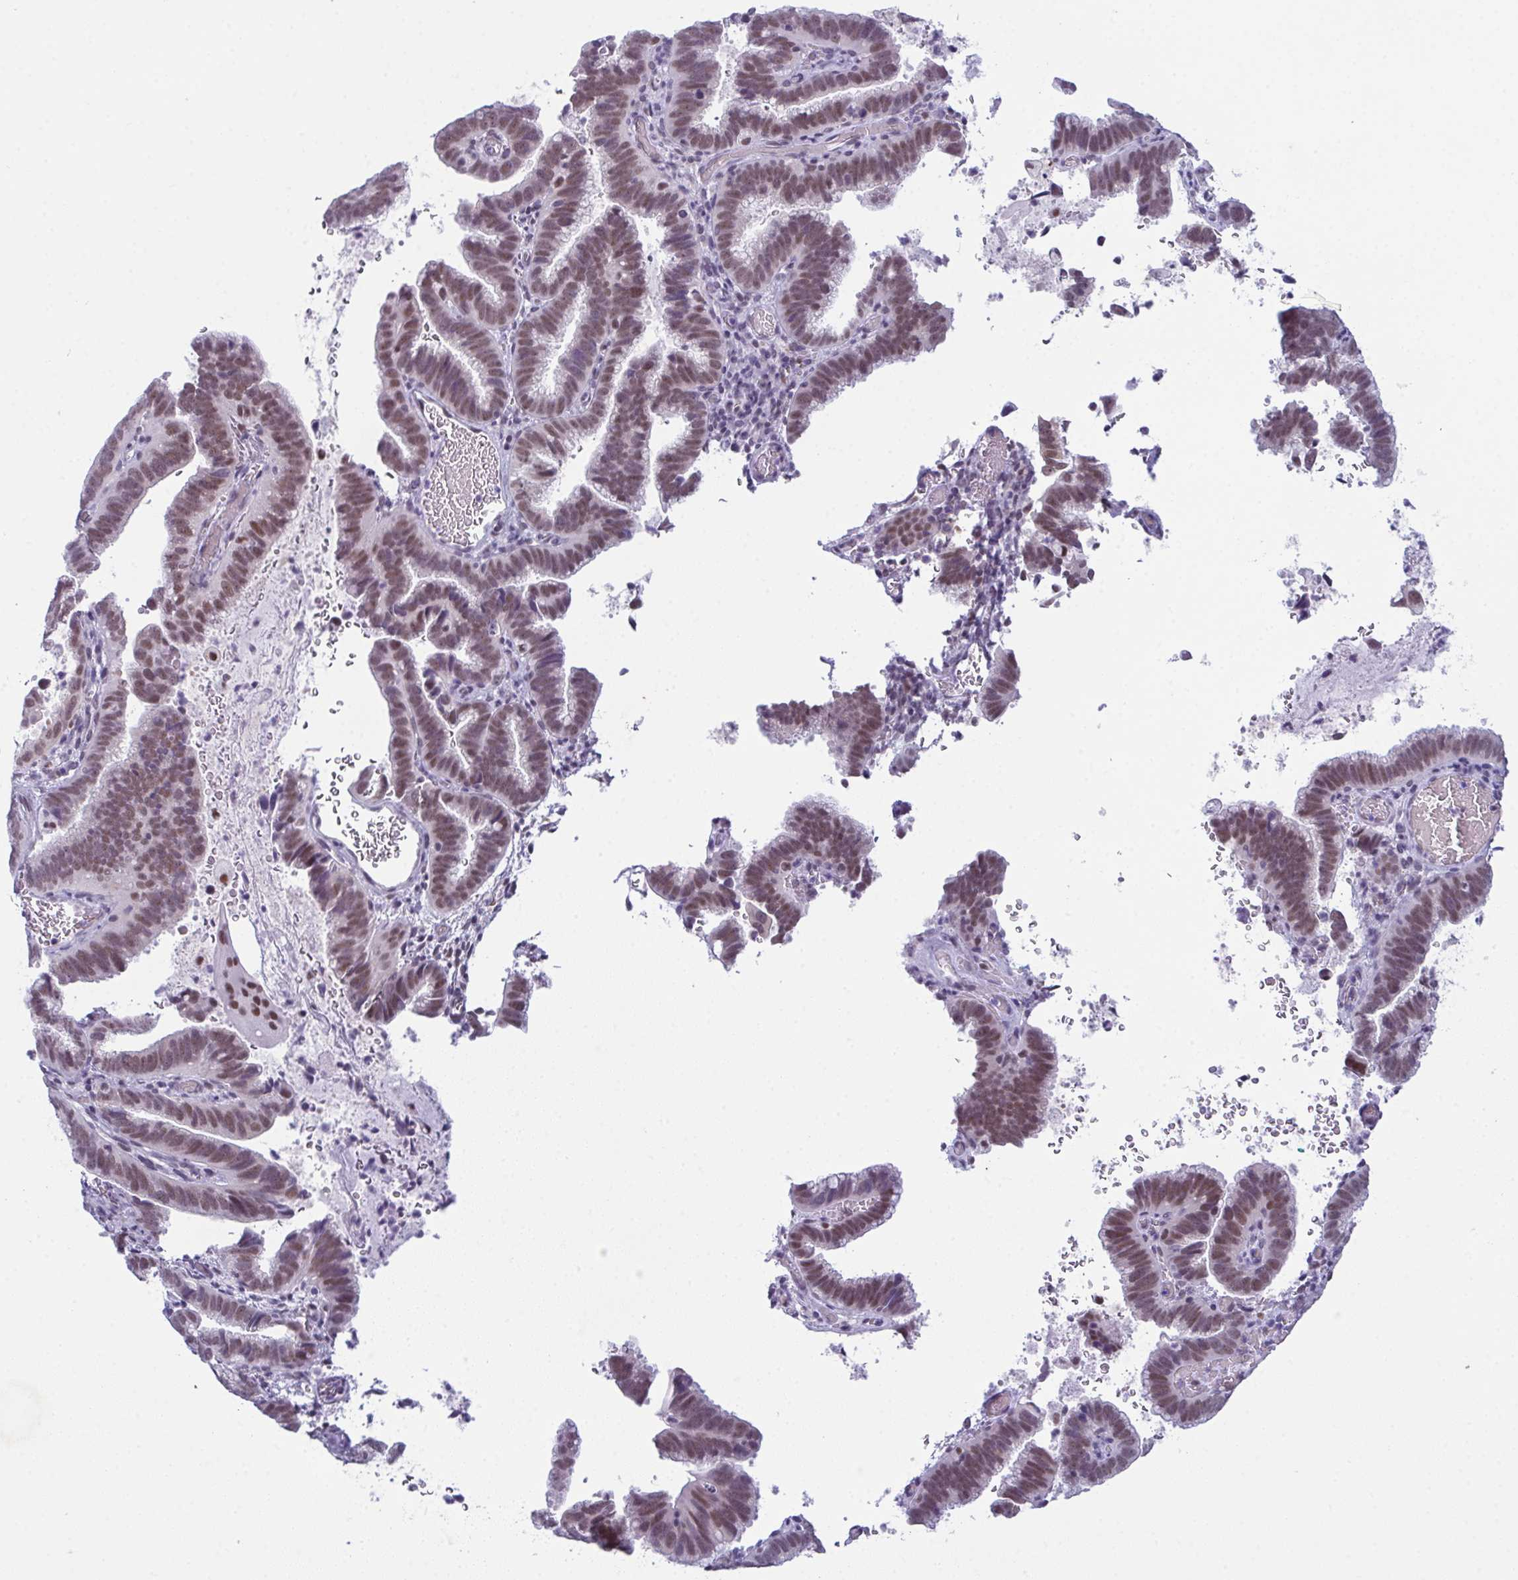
{"staining": {"intensity": "moderate", "quantity": ">75%", "location": "nuclear"}, "tissue": "cervical cancer", "cell_type": "Tumor cells", "image_type": "cancer", "snomed": [{"axis": "morphology", "description": "Adenocarcinoma, NOS"}, {"axis": "topography", "description": "Cervix"}], "caption": "An immunohistochemistry histopathology image of neoplastic tissue is shown. Protein staining in brown highlights moderate nuclear positivity in cervical cancer within tumor cells.", "gene": "RBM7", "patient": {"sex": "female", "age": 61}}